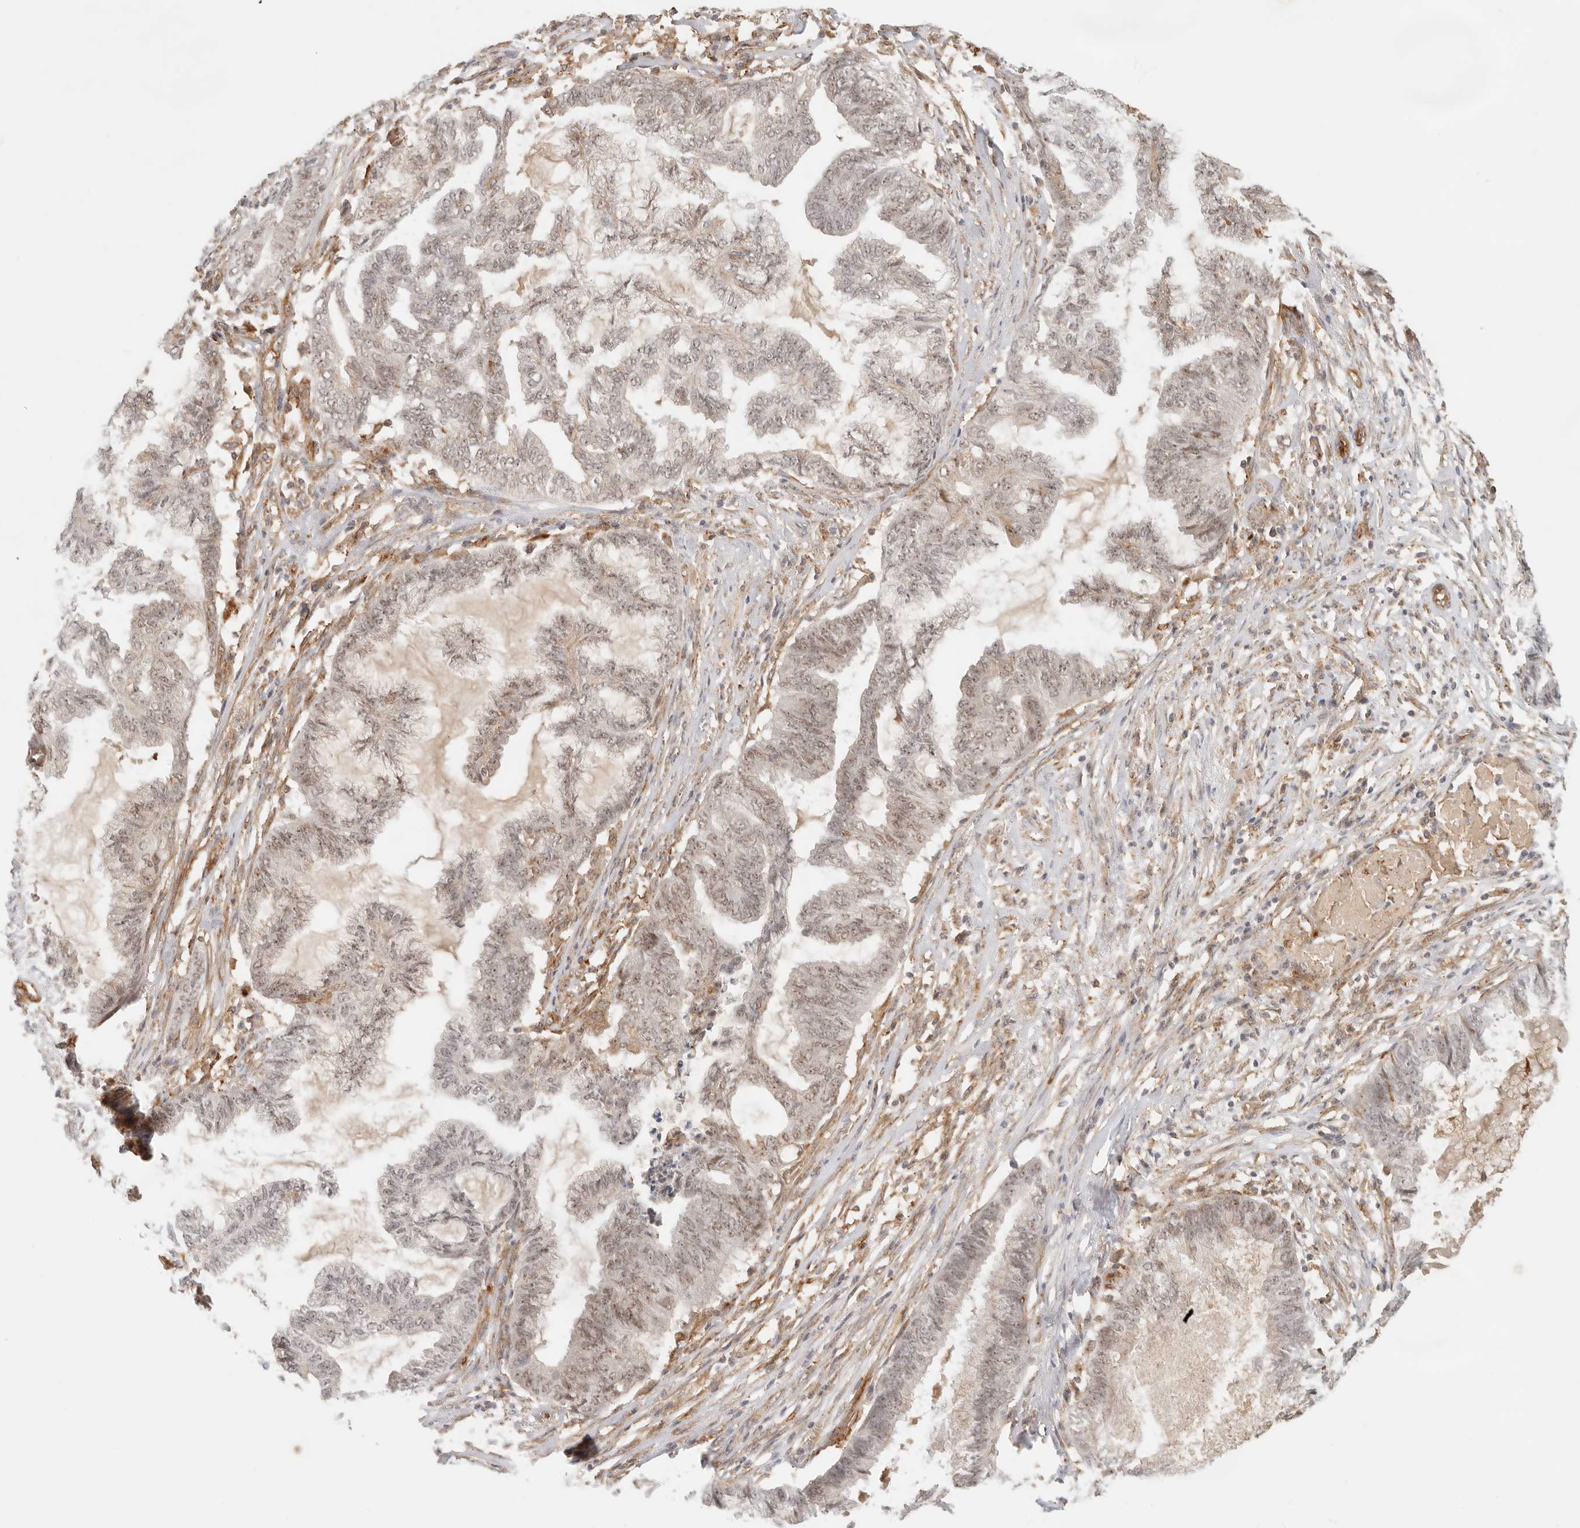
{"staining": {"intensity": "weak", "quantity": "25%-75%", "location": "nuclear"}, "tissue": "endometrial cancer", "cell_type": "Tumor cells", "image_type": "cancer", "snomed": [{"axis": "morphology", "description": "Adenocarcinoma, NOS"}, {"axis": "topography", "description": "Endometrium"}], "caption": "Protein staining demonstrates weak nuclear expression in about 25%-75% of tumor cells in endometrial cancer.", "gene": "HEXD", "patient": {"sex": "female", "age": 86}}